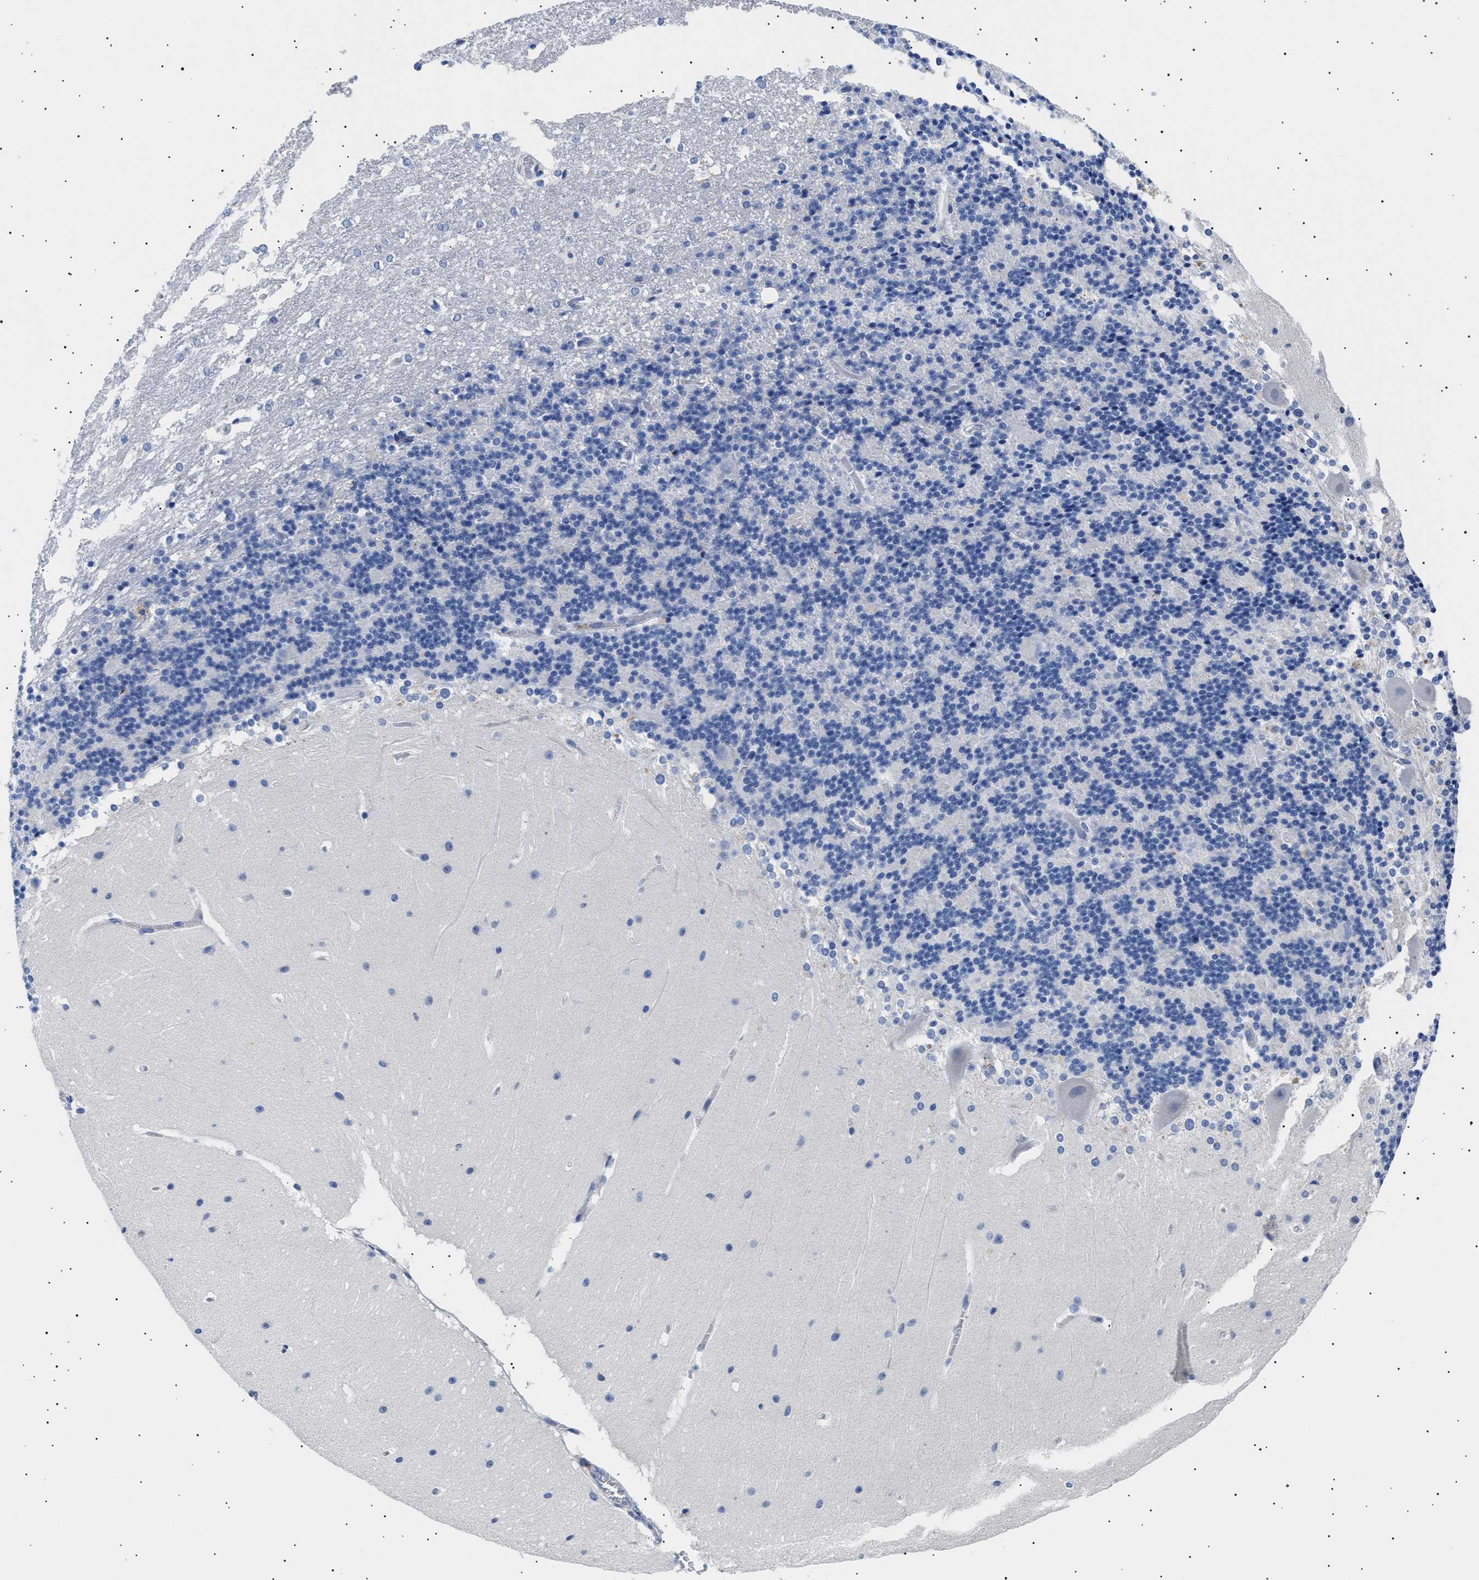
{"staining": {"intensity": "negative", "quantity": "none", "location": "none"}, "tissue": "cerebellum", "cell_type": "Cells in granular layer", "image_type": "normal", "snomed": [{"axis": "morphology", "description": "Normal tissue, NOS"}, {"axis": "topography", "description": "Cerebellum"}], "caption": "This photomicrograph is of unremarkable cerebellum stained with immunohistochemistry (IHC) to label a protein in brown with the nuclei are counter-stained blue. There is no staining in cells in granular layer.", "gene": "HEMGN", "patient": {"sex": "female", "age": 19}}